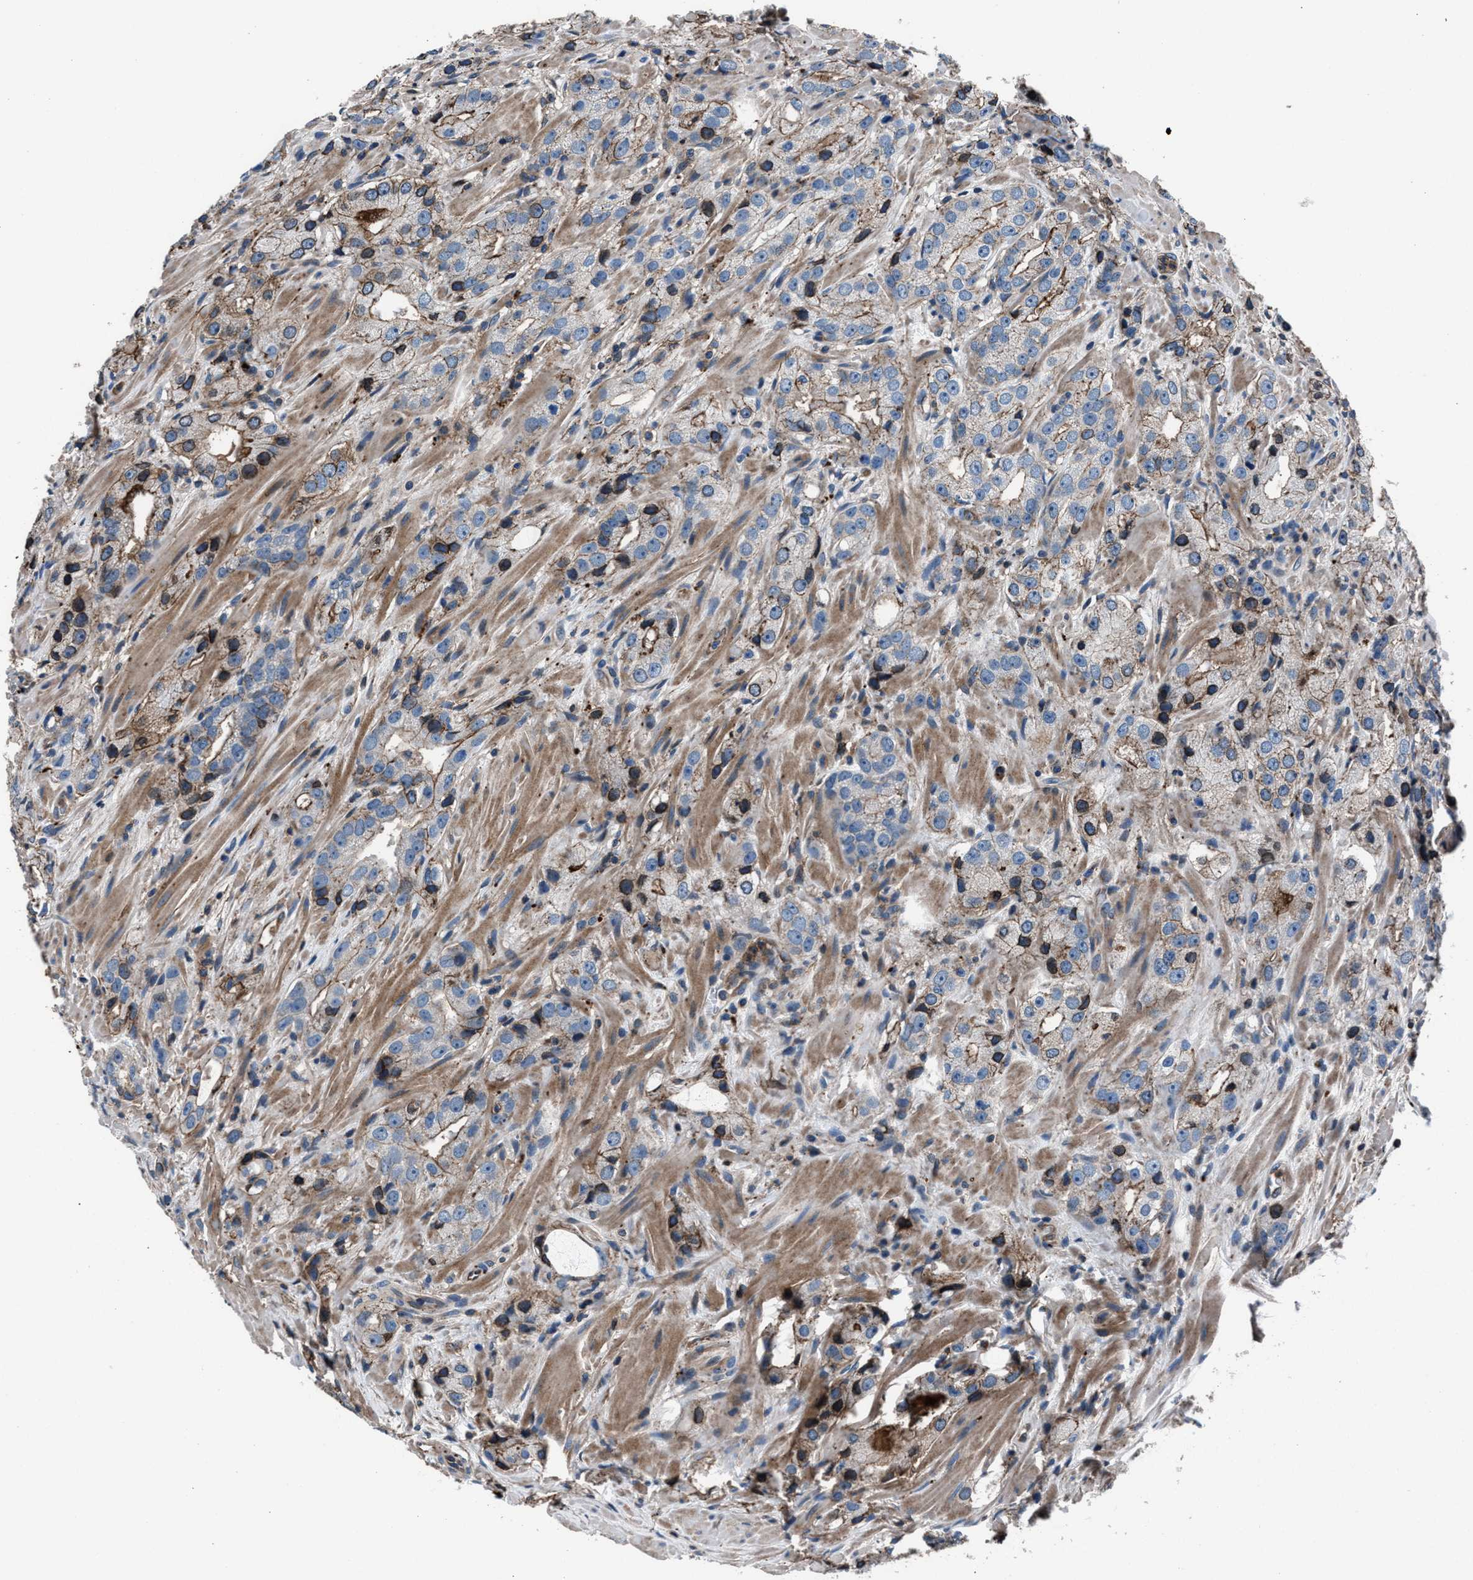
{"staining": {"intensity": "strong", "quantity": "<25%", "location": "cytoplasmic/membranous"}, "tissue": "prostate cancer", "cell_type": "Tumor cells", "image_type": "cancer", "snomed": [{"axis": "morphology", "description": "Adenocarcinoma, High grade"}, {"axis": "topography", "description": "Prostate"}], "caption": "Brown immunohistochemical staining in high-grade adenocarcinoma (prostate) reveals strong cytoplasmic/membranous staining in approximately <25% of tumor cells. Immunohistochemistry (ihc) stains the protein of interest in brown and the nuclei are stained blue.", "gene": "MFSD11", "patient": {"sex": "male", "age": 63}}